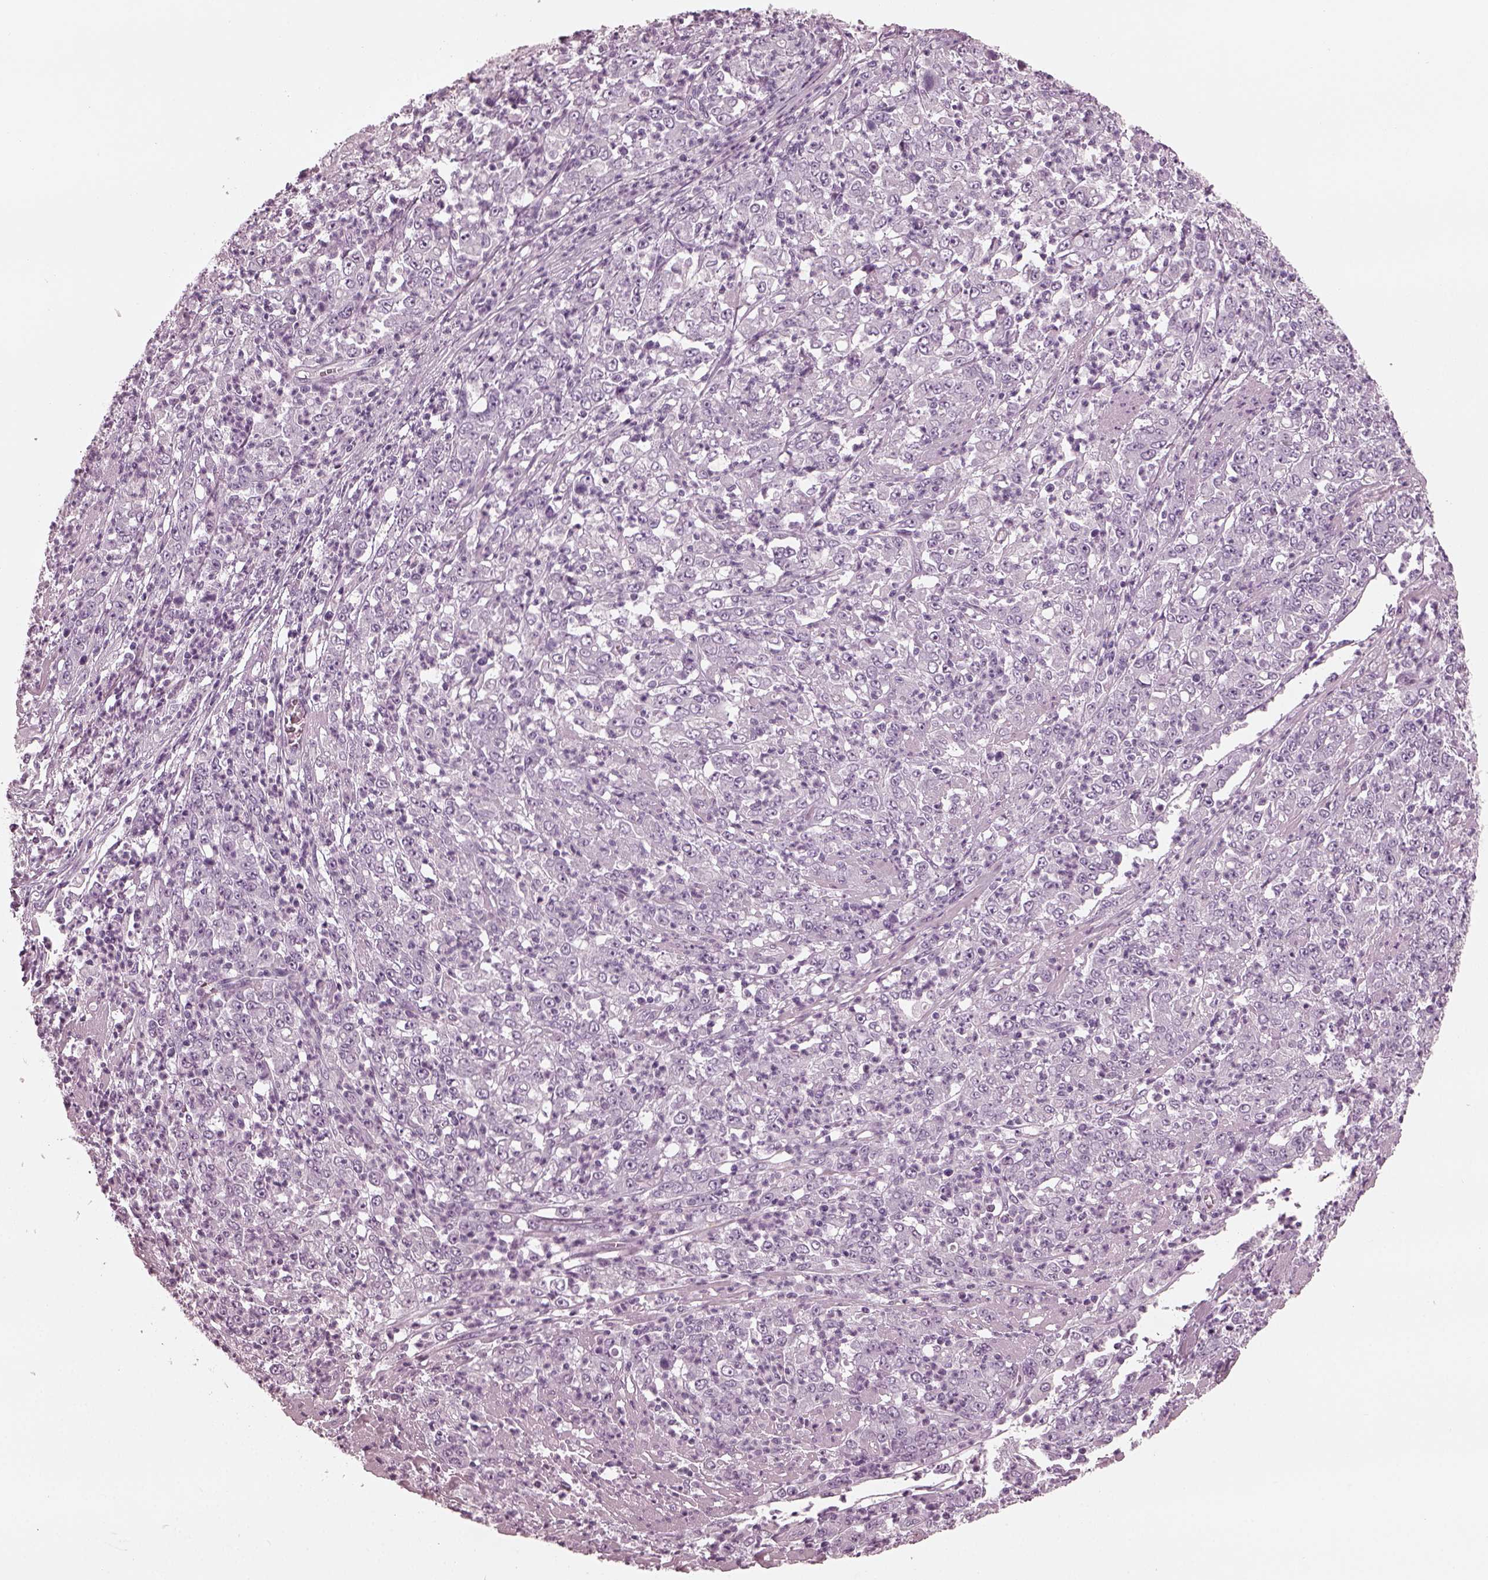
{"staining": {"intensity": "negative", "quantity": "none", "location": "none"}, "tissue": "stomach cancer", "cell_type": "Tumor cells", "image_type": "cancer", "snomed": [{"axis": "morphology", "description": "Adenocarcinoma, NOS"}, {"axis": "topography", "description": "Stomach, lower"}], "caption": "Stomach adenocarcinoma was stained to show a protein in brown. There is no significant expression in tumor cells.", "gene": "GRM6", "patient": {"sex": "female", "age": 71}}